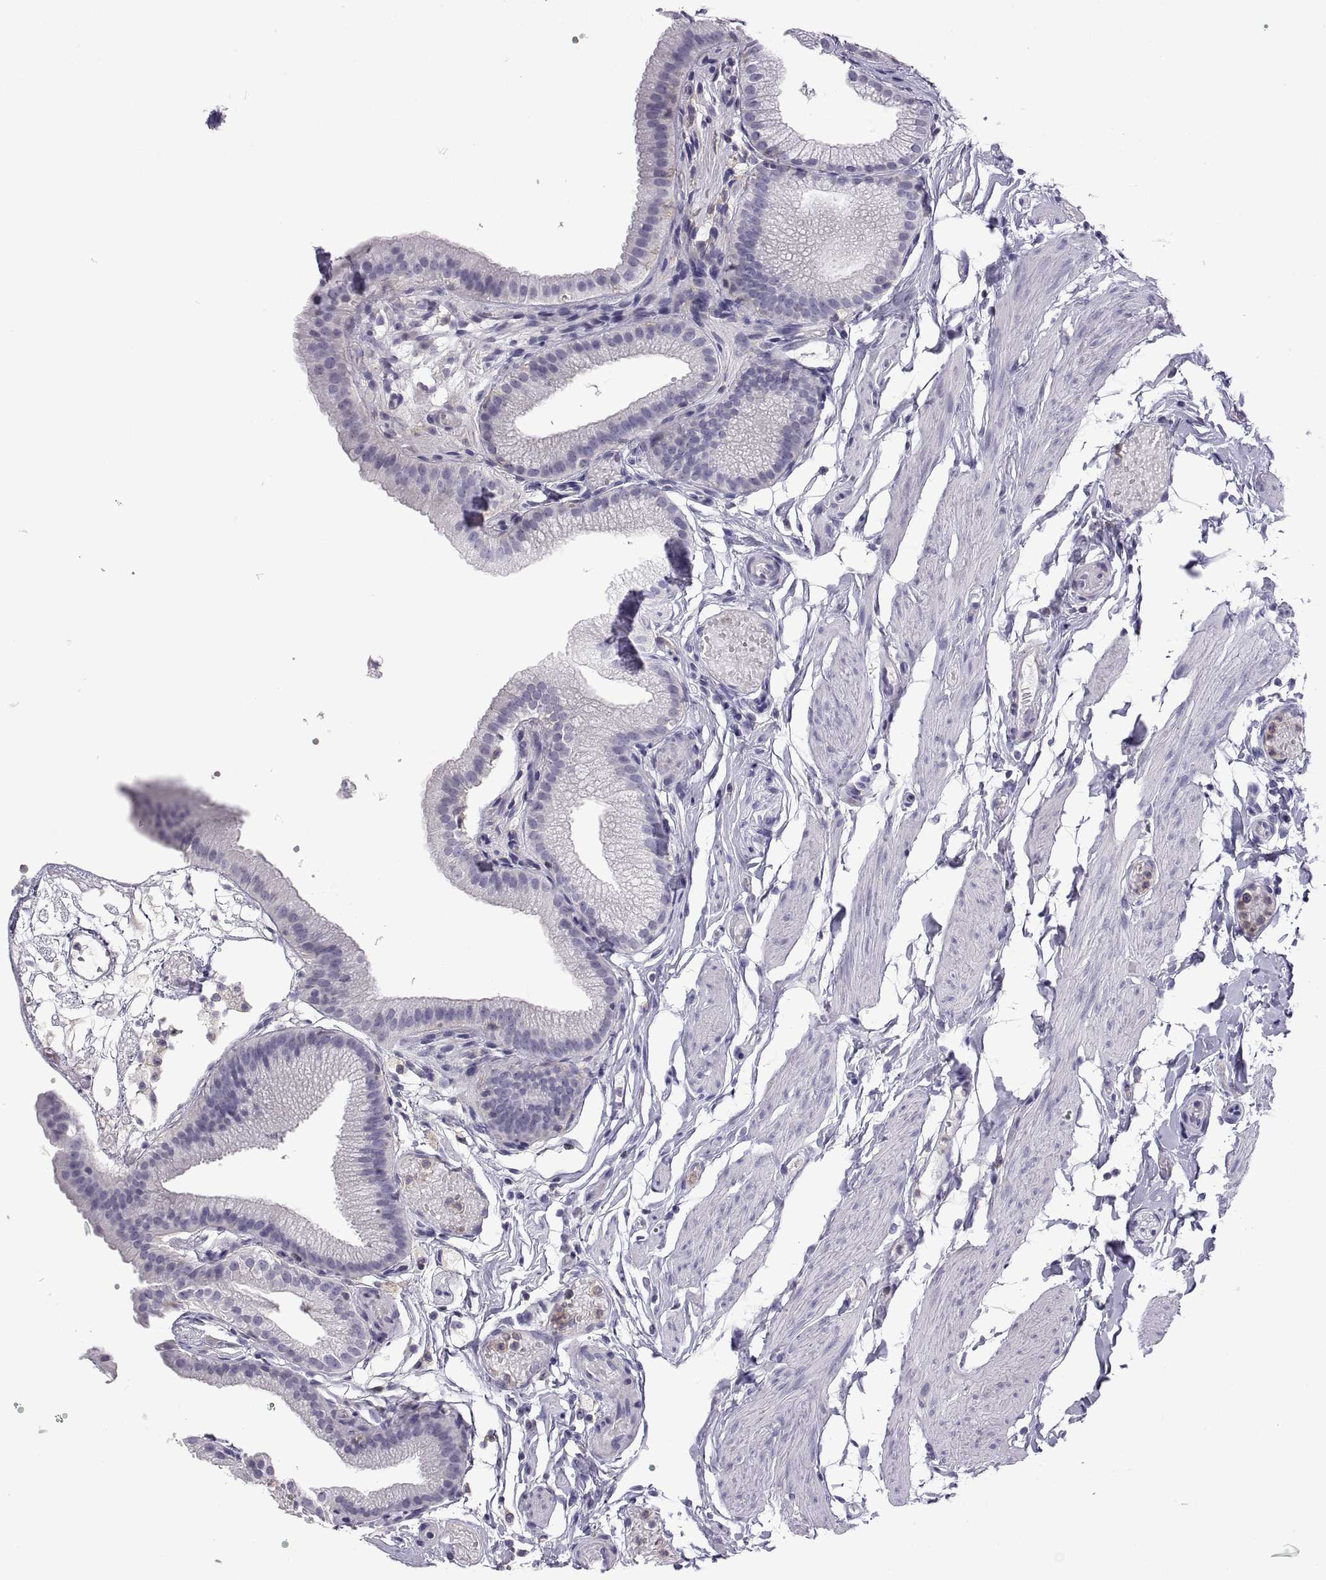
{"staining": {"intensity": "negative", "quantity": "none", "location": "none"}, "tissue": "gallbladder", "cell_type": "Glandular cells", "image_type": "normal", "snomed": [{"axis": "morphology", "description": "Normal tissue, NOS"}, {"axis": "topography", "description": "Gallbladder"}], "caption": "DAB immunohistochemical staining of normal human gallbladder demonstrates no significant staining in glandular cells.", "gene": "RGS19", "patient": {"sex": "female", "age": 45}}